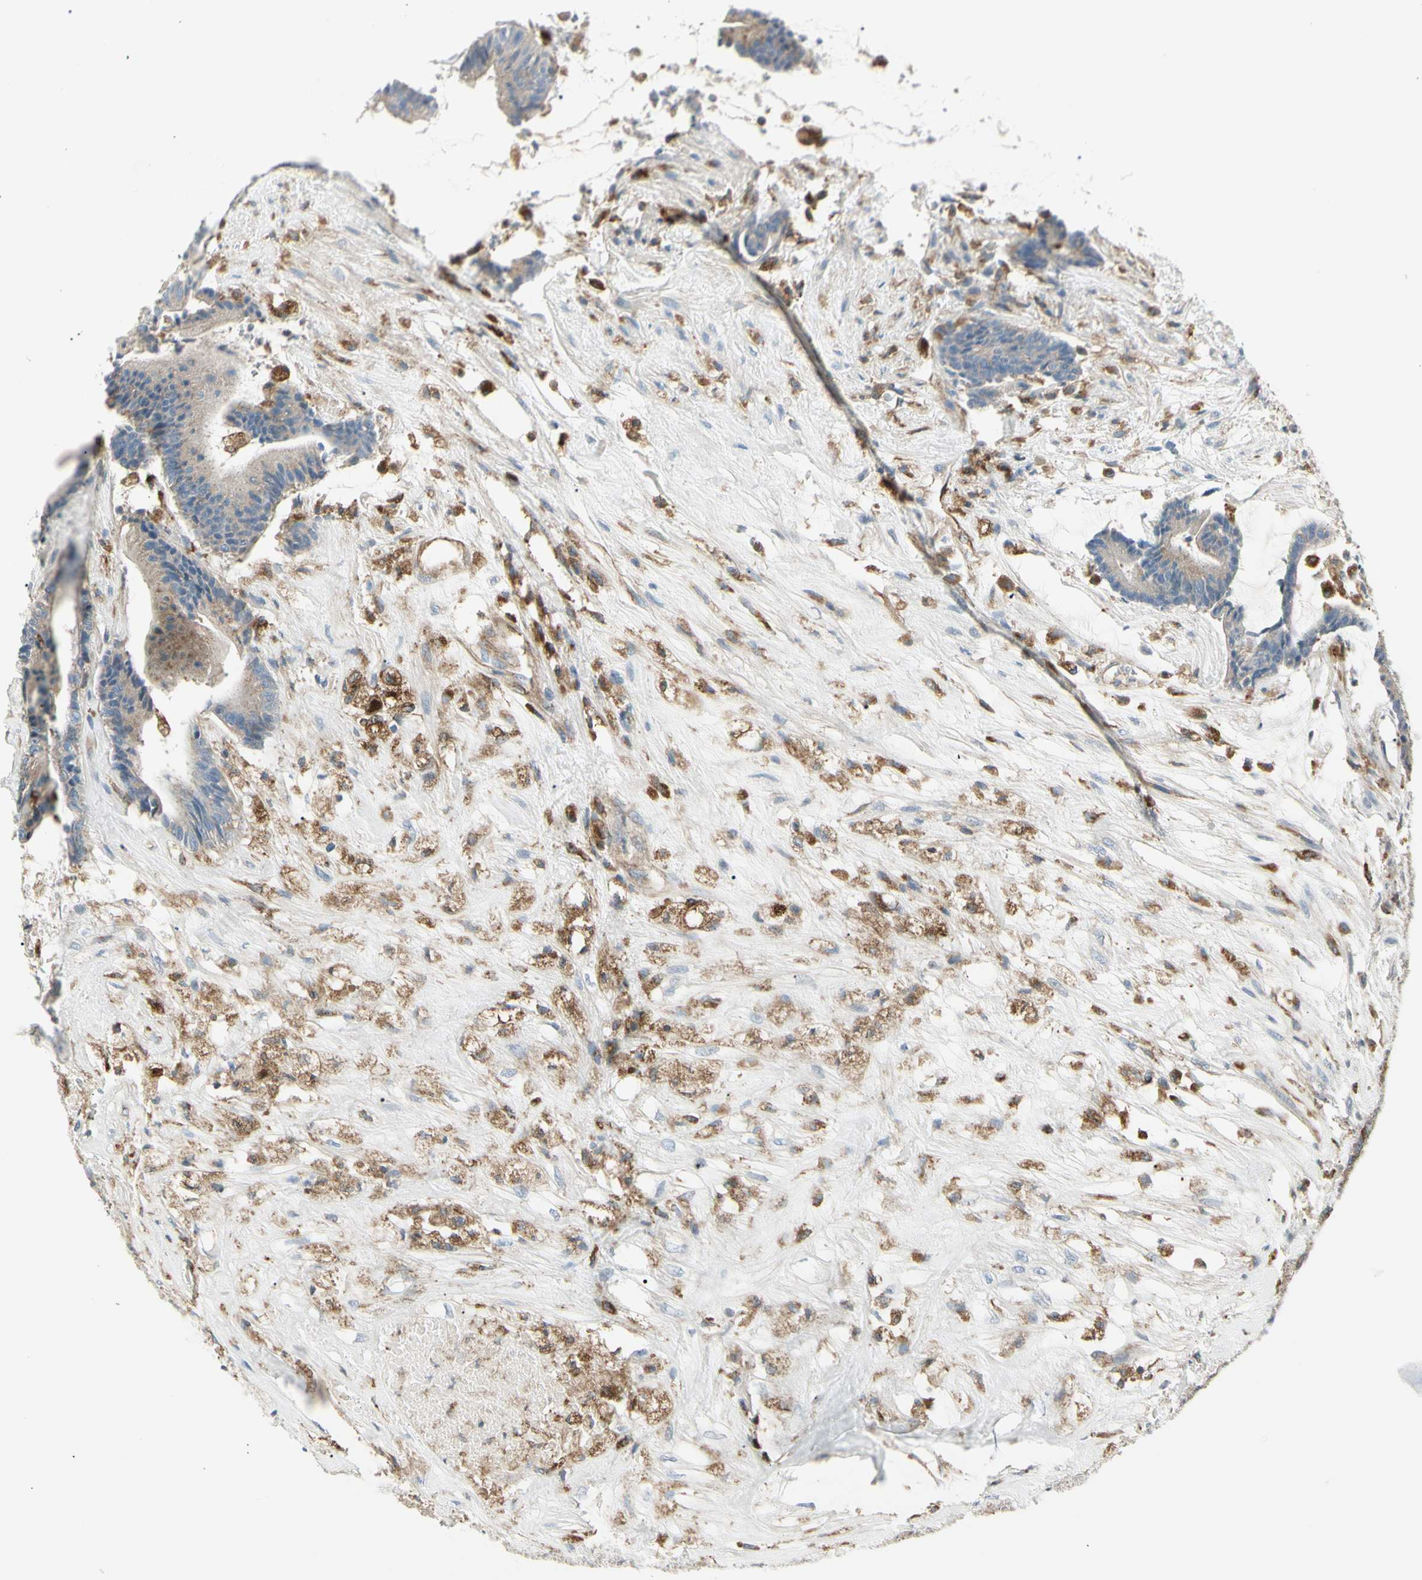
{"staining": {"intensity": "weak", "quantity": "25%-75%", "location": "cytoplasmic/membranous"}, "tissue": "colorectal cancer", "cell_type": "Tumor cells", "image_type": "cancer", "snomed": [{"axis": "morphology", "description": "Adenocarcinoma, NOS"}, {"axis": "topography", "description": "Colon"}], "caption": "Brown immunohistochemical staining in colorectal adenocarcinoma demonstrates weak cytoplasmic/membranous staining in approximately 25%-75% of tumor cells.", "gene": "ATP6V1B2", "patient": {"sex": "female", "age": 84}}